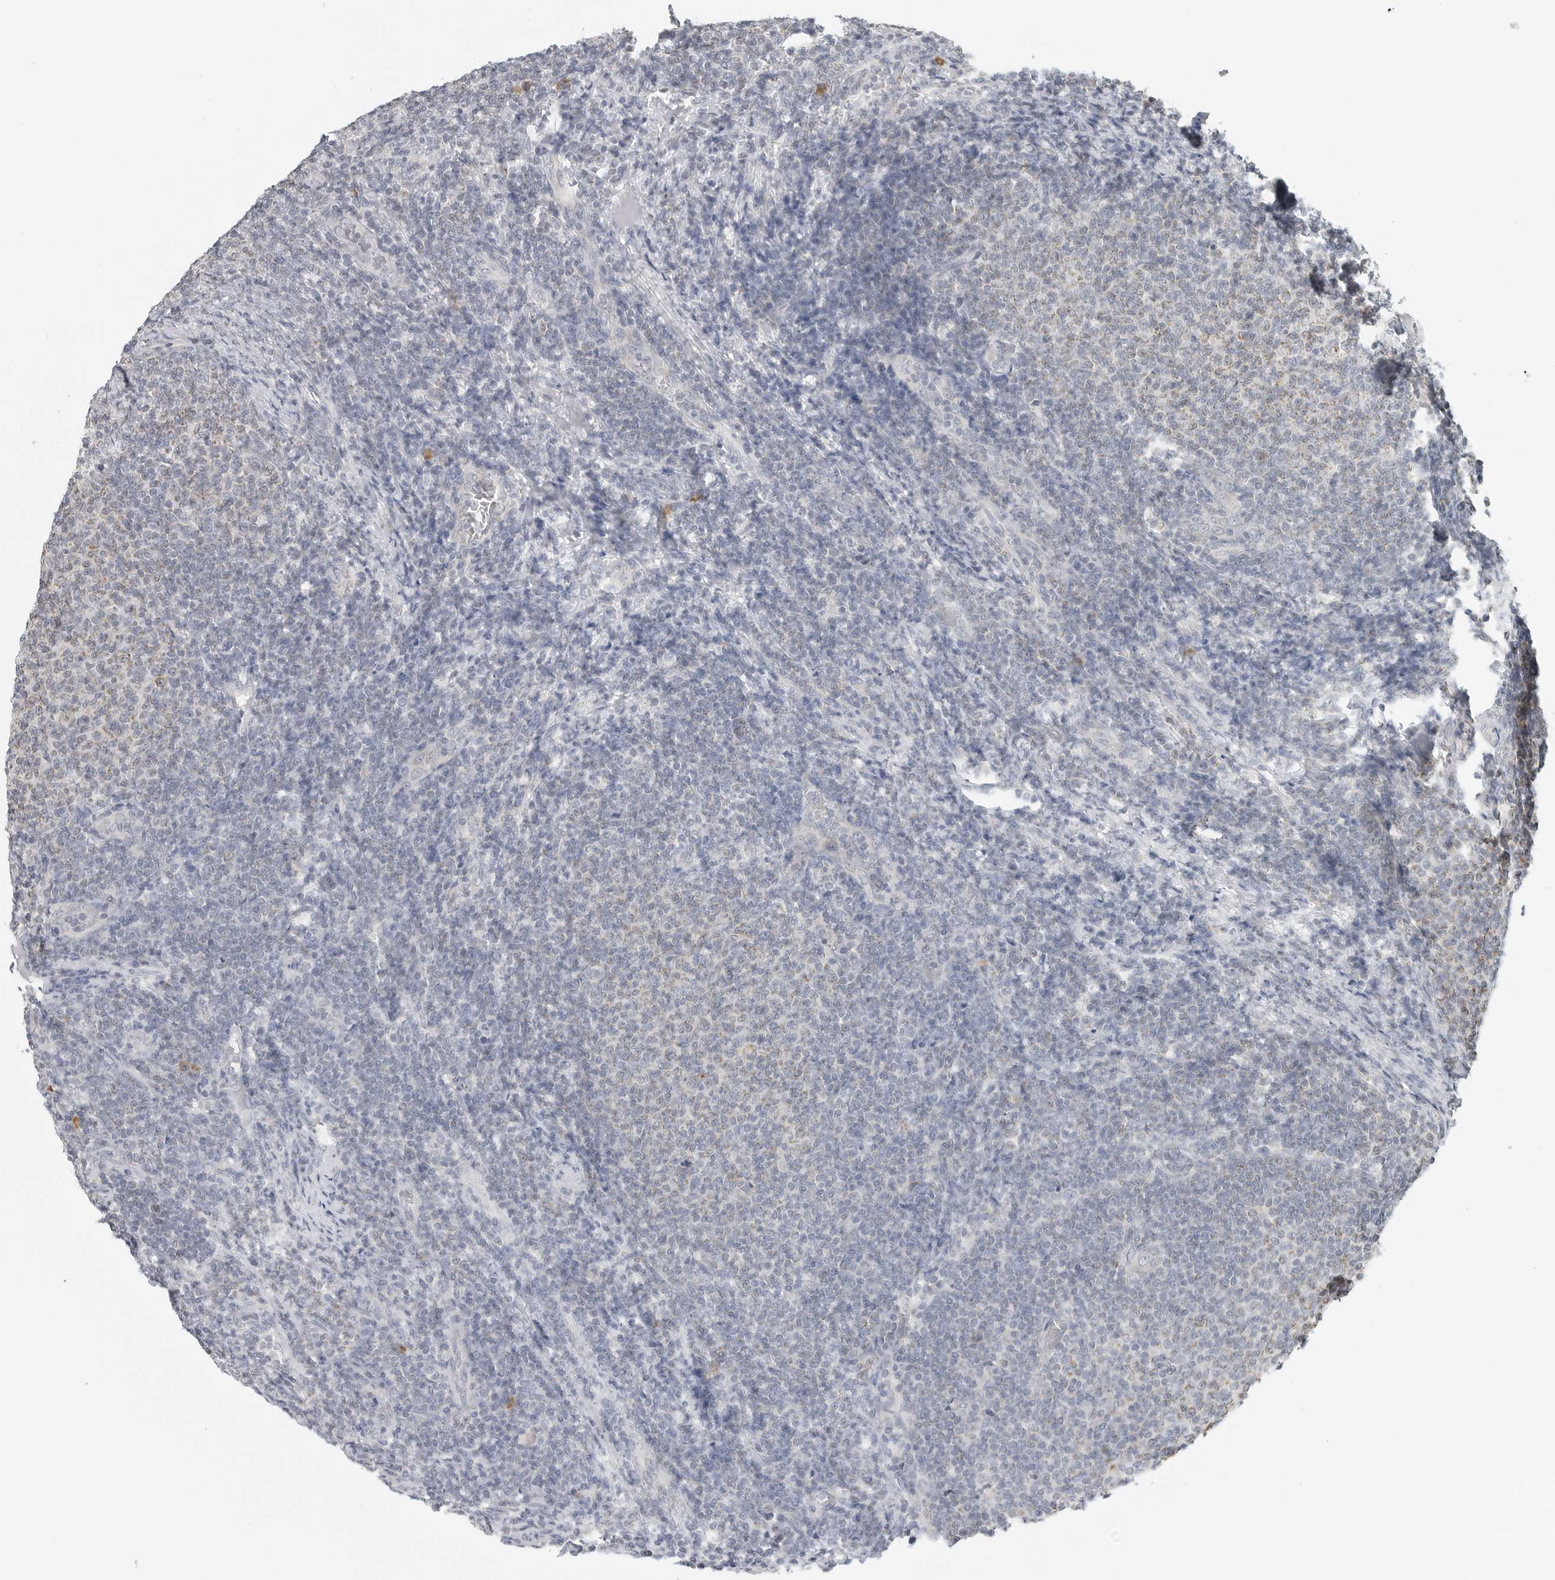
{"staining": {"intensity": "weak", "quantity": "25%-75%", "location": "cytoplasmic/membranous"}, "tissue": "lymphoma", "cell_type": "Tumor cells", "image_type": "cancer", "snomed": [{"axis": "morphology", "description": "Malignant lymphoma, non-Hodgkin's type, Low grade"}, {"axis": "topography", "description": "Lymph node"}], "caption": "Immunohistochemical staining of malignant lymphoma, non-Hodgkin's type (low-grade) demonstrates low levels of weak cytoplasmic/membranous protein positivity in about 25%-75% of tumor cells.", "gene": "IL12RB2", "patient": {"sex": "male", "age": 66}}